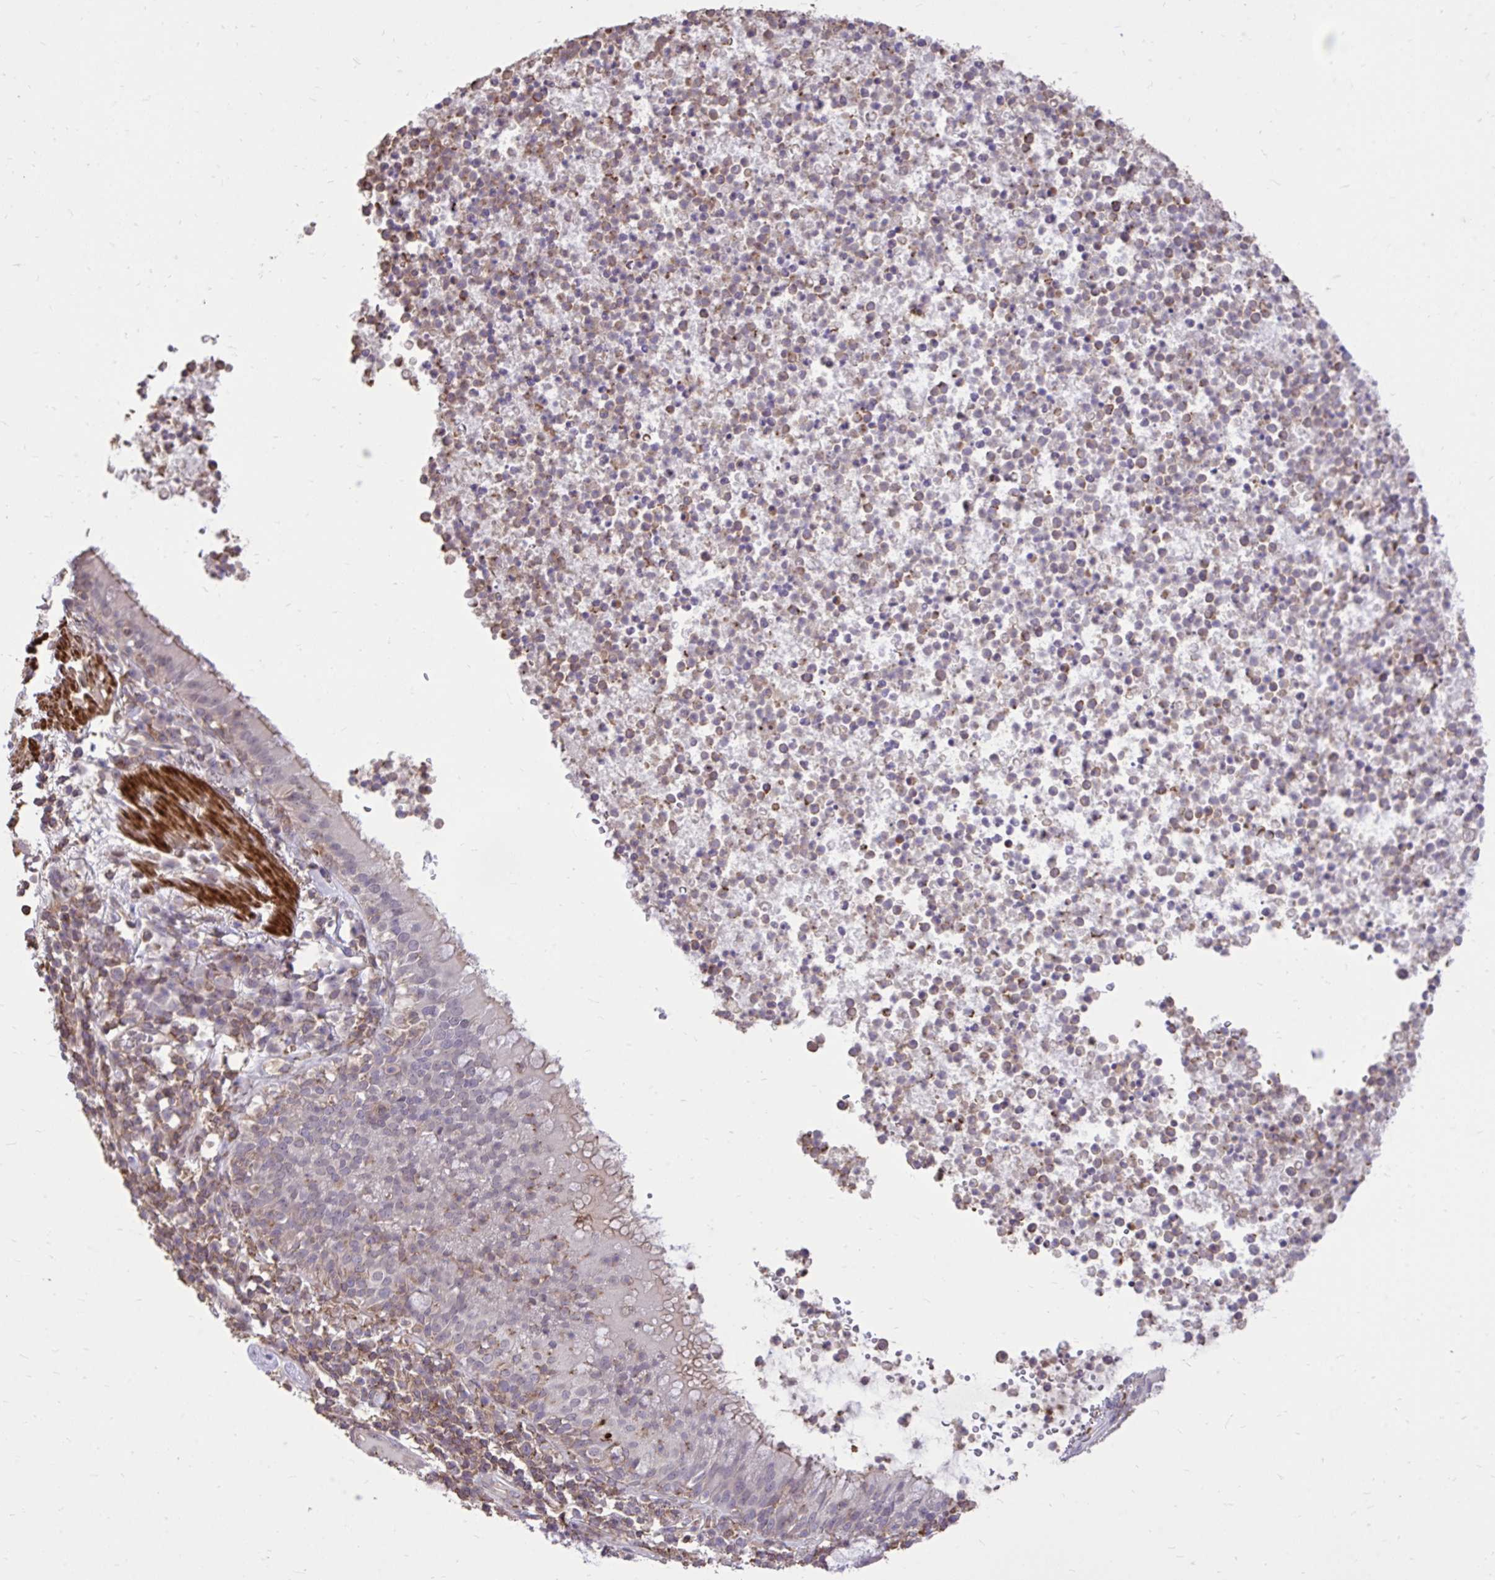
{"staining": {"intensity": "weak", "quantity": "<25%", "location": "cytoplasmic/membranous"}, "tissue": "bronchus", "cell_type": "Respiratory epithelial cells", "image_type": "normal", "snomed": [{"axis": "morphology", "description": "Normal tissue, NOS"}, {"axis": "topography", "description": "Cartilage tissue"}, {"axis": "topography", "description": "Bronchus"}], "caption": "IHC micrograph of benign human bronchus stained for a protein (brown), which reveals no positivity in respiratory epithelial cells.", "gene": "IGFL2", "patient": {"sex": "male", "age": 56}}